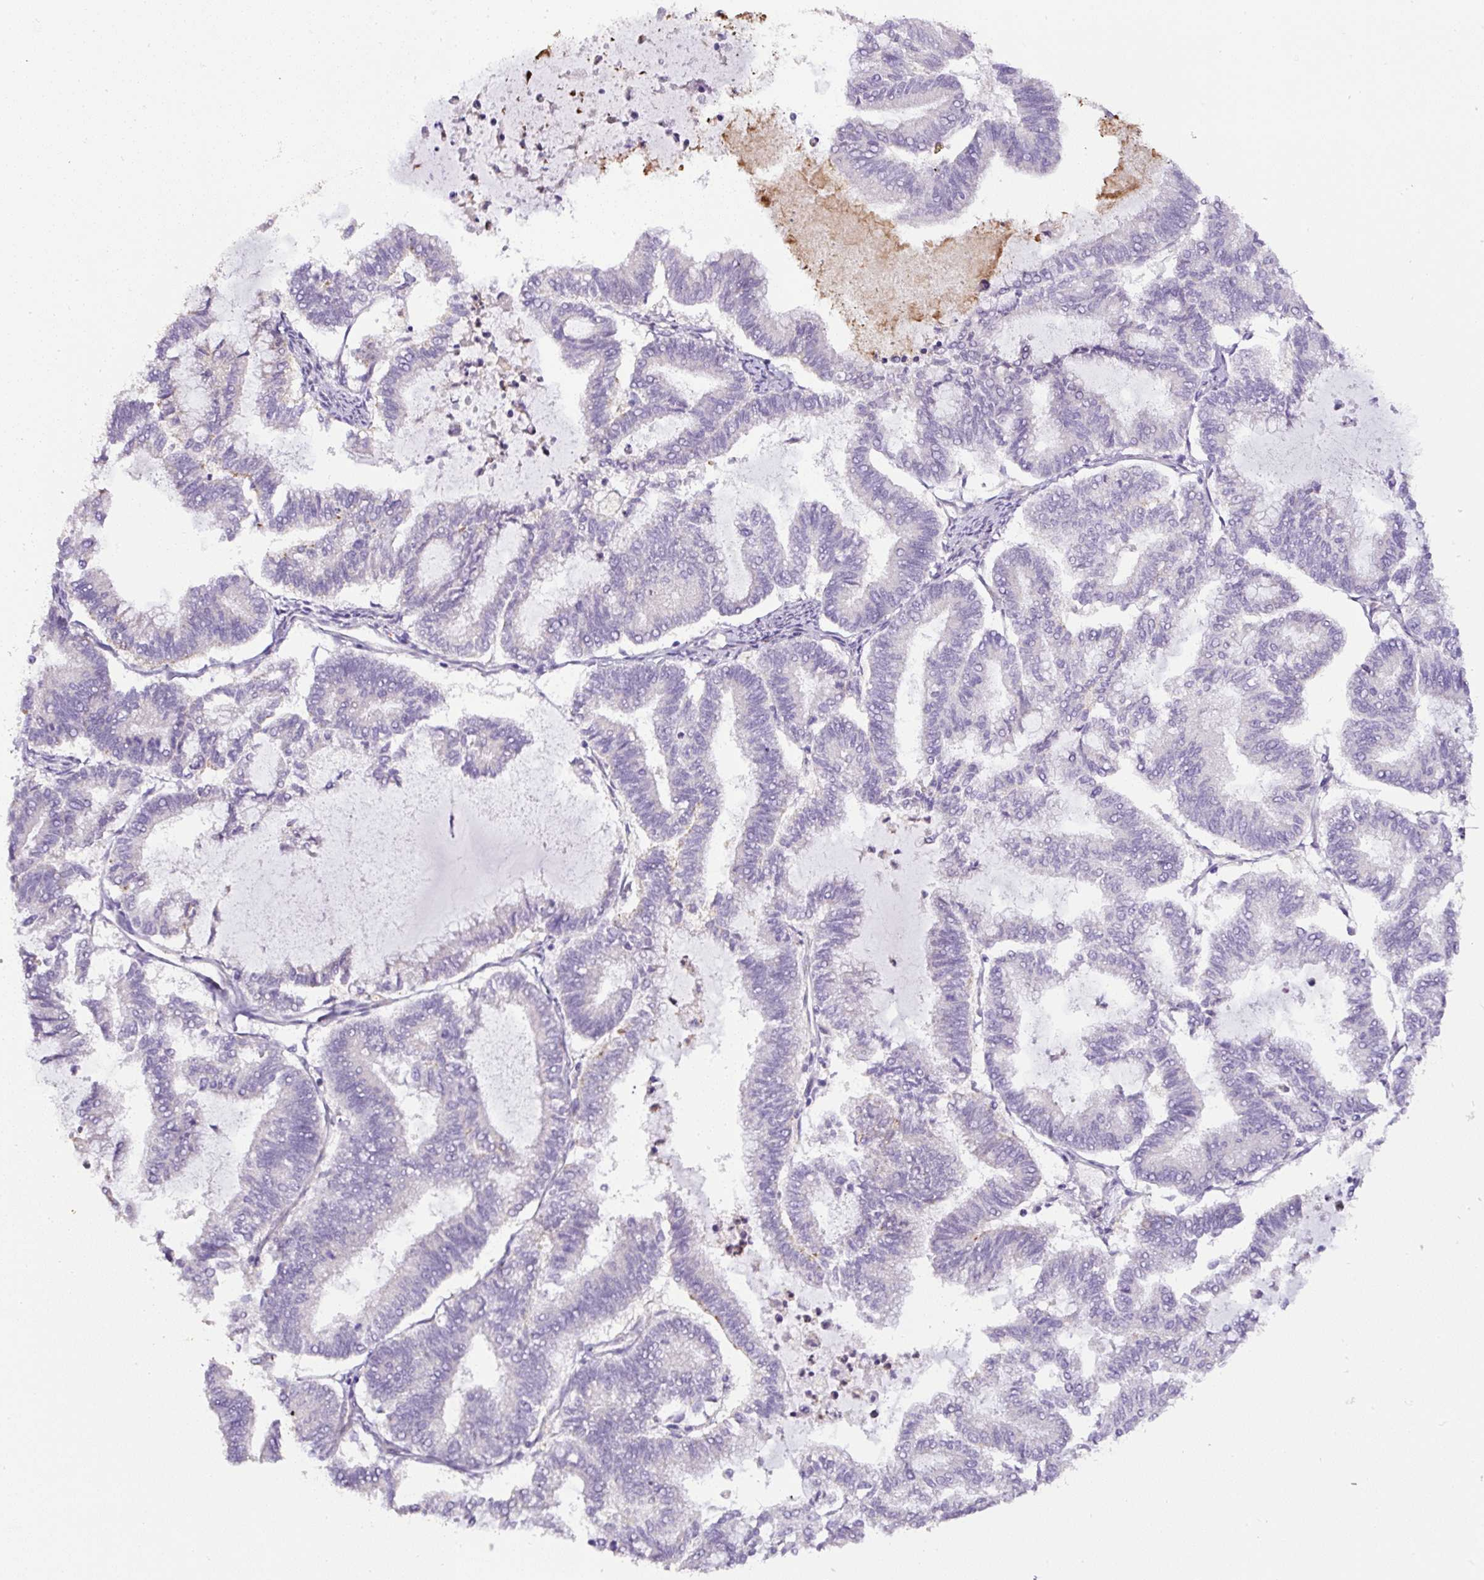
{"staining": {"intensity": "negative", "quantity": "none", "location": "none"}, "tissue": "endometrial cancer", "cell_type": "Tumor cells", "image_type": "cancer", "snomed": [{"axis": "morphology", "description": "Adenocarcinoma, NOS"}, {"axis": "topography", "description": "Endometrium"}], "caption": "Tumor cells show no significant protein positivity in endometrial cancer (adenocarcinoma).", "gene": "HPS4", "patient": {"sex": "female", "age": 79}}